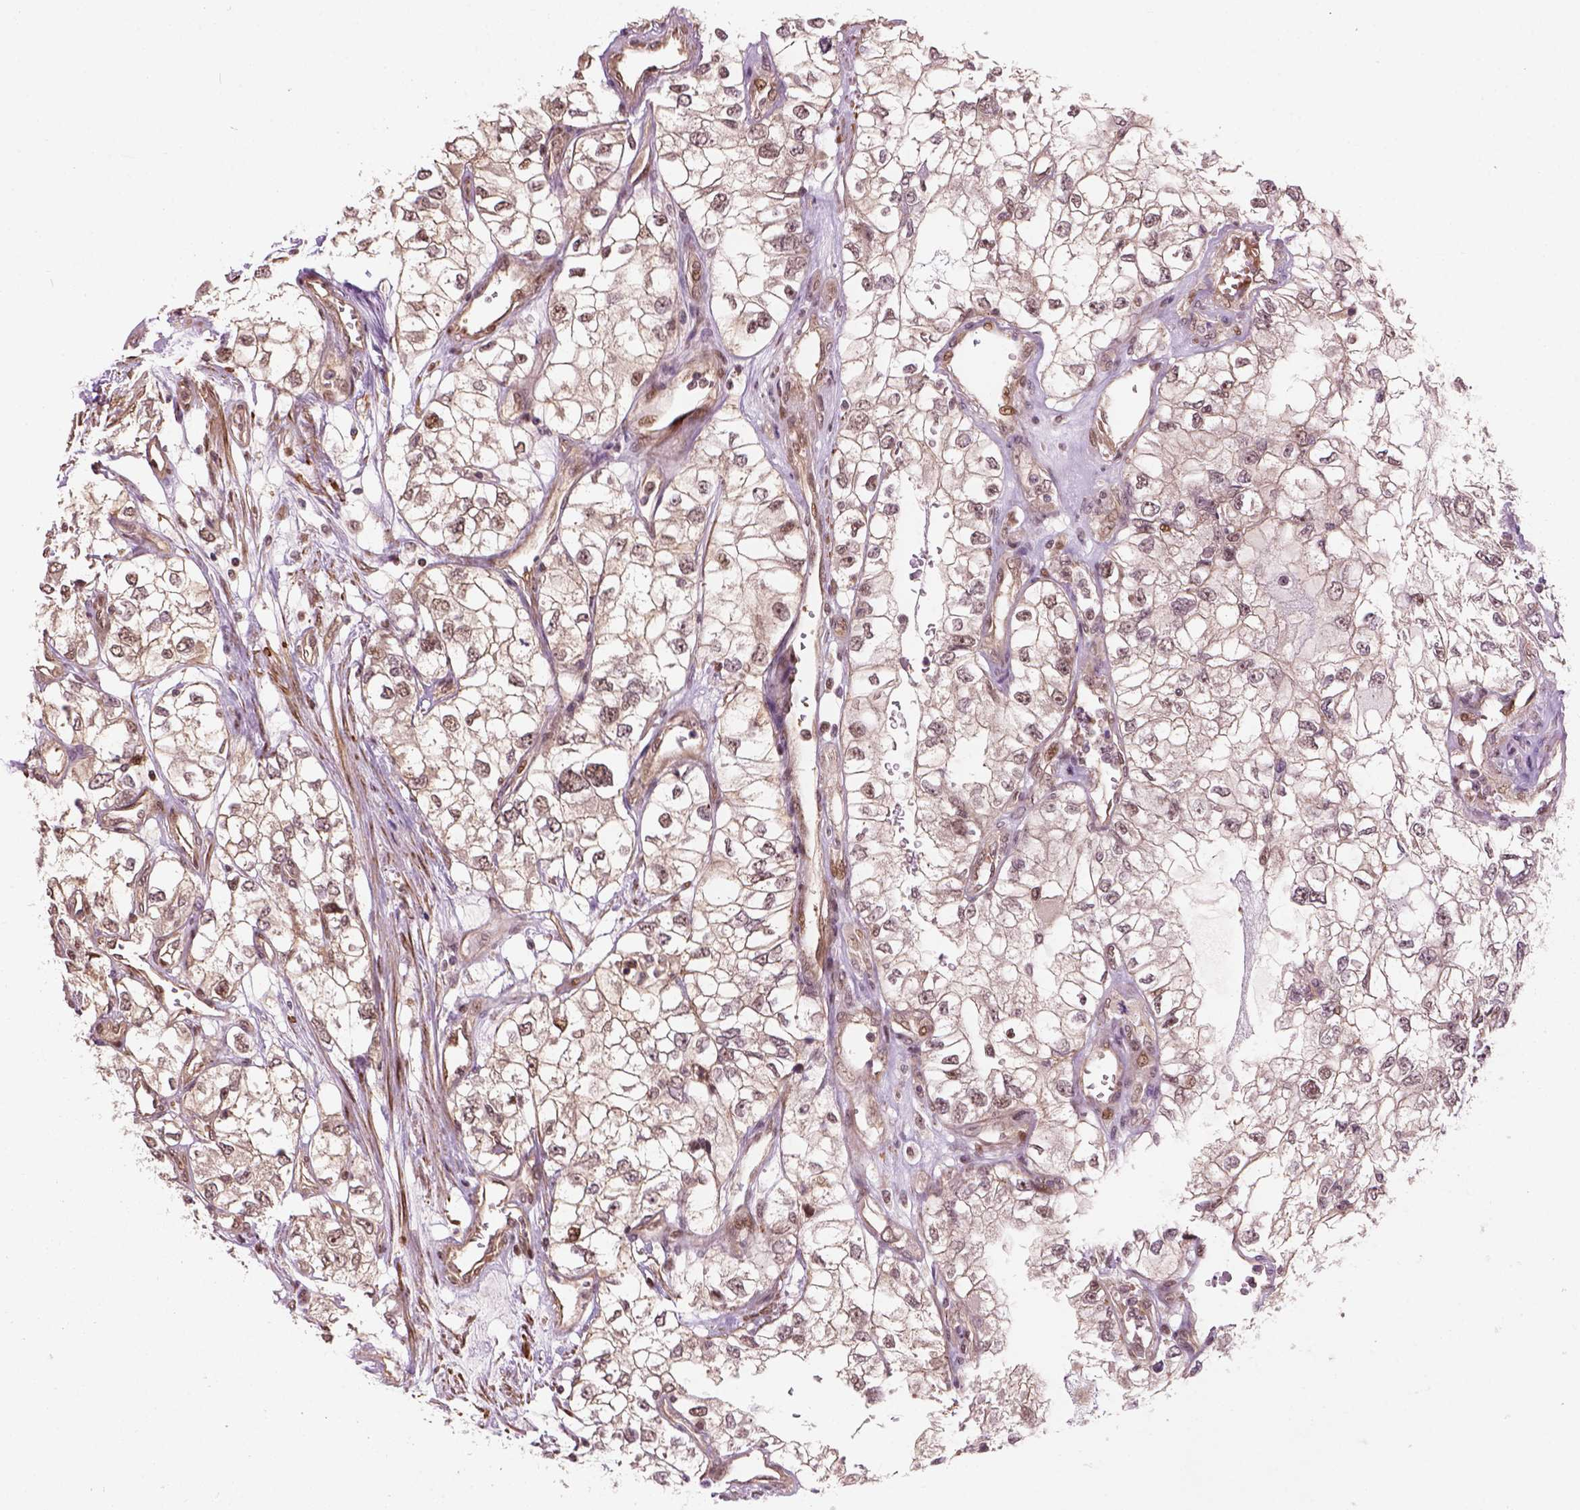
{"staining": {"intensity": "weak", "quantity": "25%-75%", "location": "cytoplasmic/membranous,nuclear"}, "tissue": "renal cancer", "cell_type": "Tumor cells", "image_type": "cancer", "snomed": [{"axis": "morphology", "description": "Adenocarcinoma, NOS"}, {"axis": "topography", "description": "Kidney"}], "caption": "Weak cytoplasmic/membranous and nuclear staining is seen in about 25%-75% of tumor cells in adenocarcinoma (renal). (Brightfield microscopy of DAB IHC at high magnification).", "gene": "PSMD11", "patient": {"sex": "female", "age": 59}}